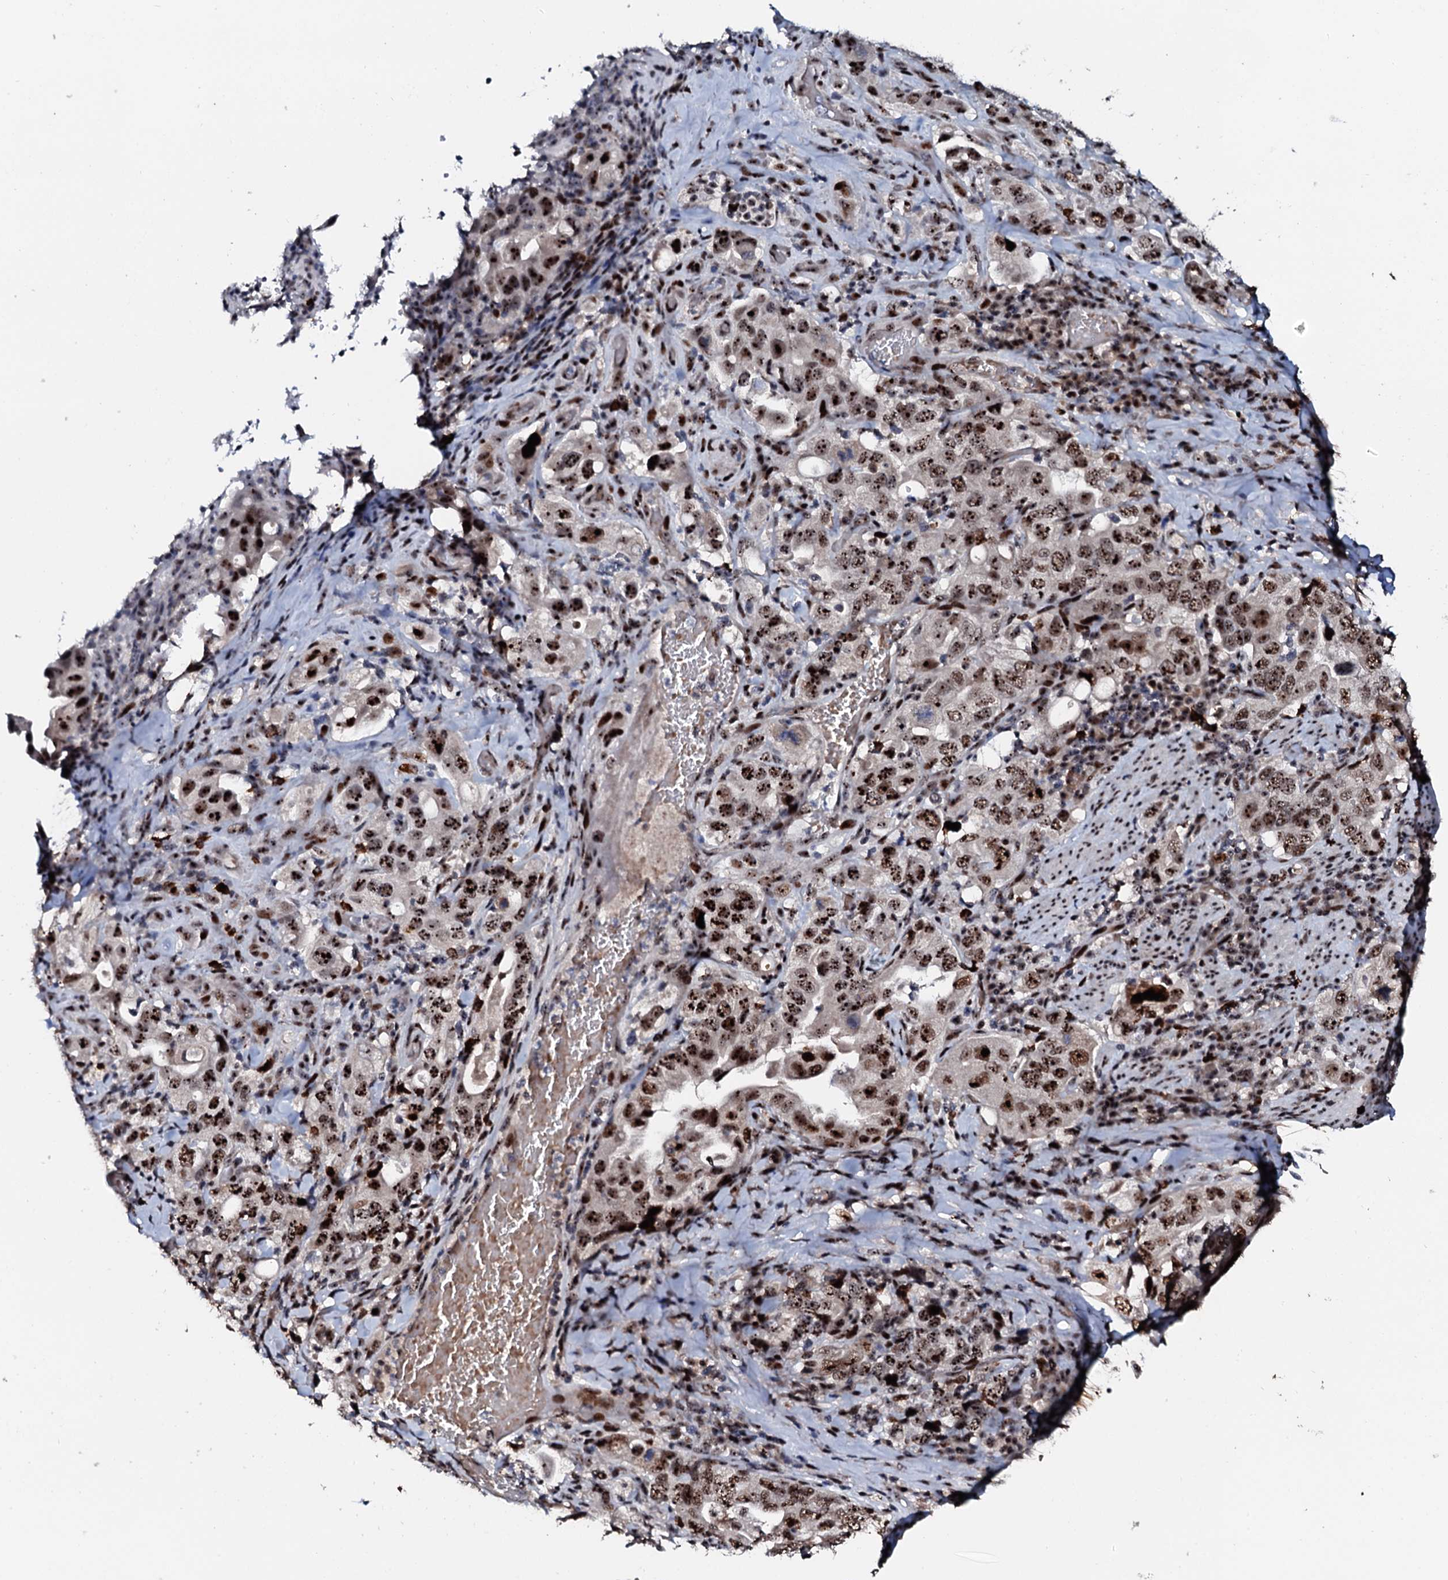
{"staining": {"intensity": "moderate", "quantity": ">75%", "location": "nuclear"}, "tissue": "stomach cancer", "cell_type": "Tumor cells", "image_type": "cancer", "snomed": [{"axis": "morphology", "description": "Adenocarcinoma, NOS"}, {"axis": "topography", "description": "Stomach, upper"}], "caption": "Immunohistochemistry (IHC) image of human adenocarcinoma (stomach) stained for a protein (brown), which reveals medium levels of moderate nuclear positivity in approximately >75% of tumor cells.", "gene": "NEUROG3", "patient": {"sex": "male", "age": 62}}